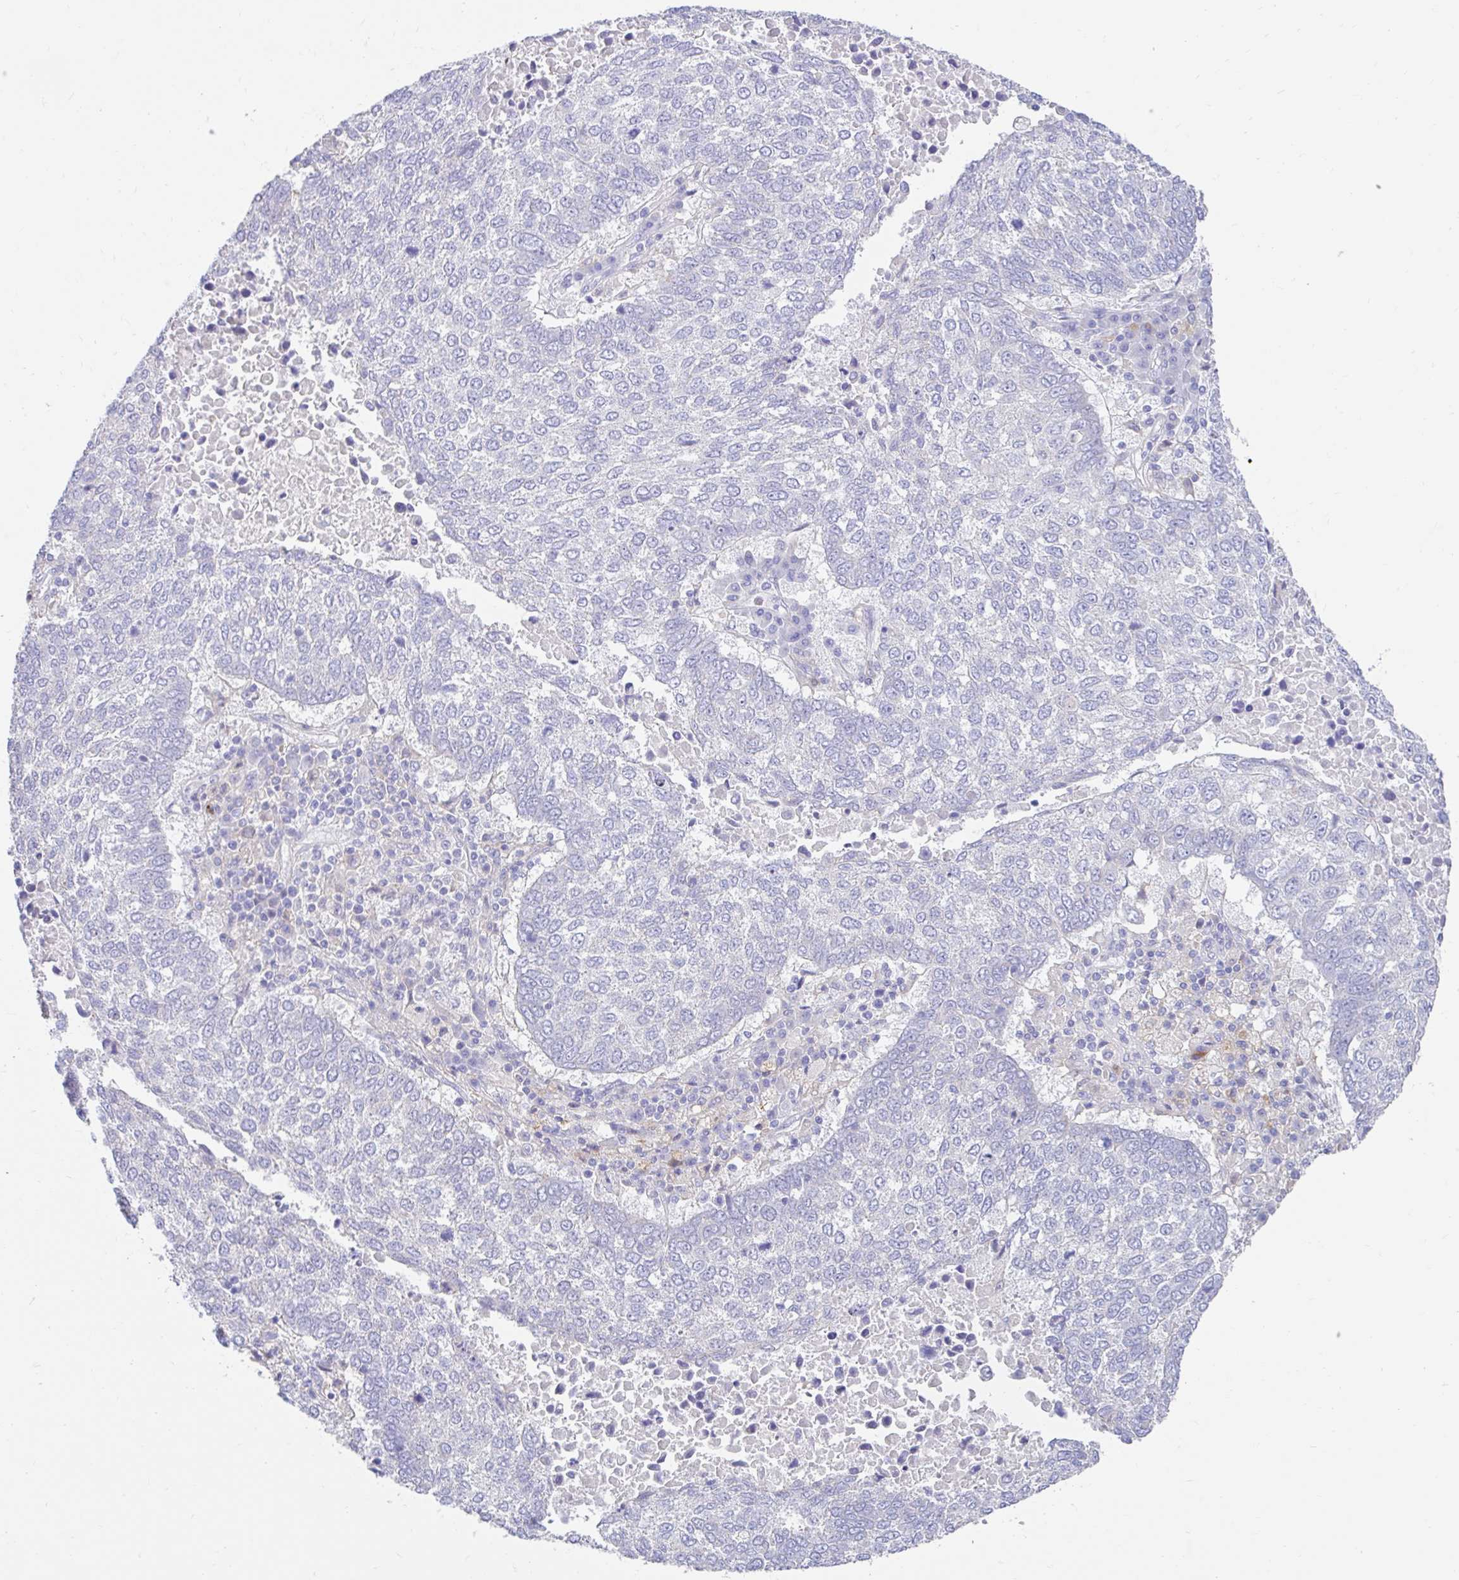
{"staining": {"intensity": "negative", "quantity": "none", "location": "none"}, "tissue": "lung cancer", "cell_type": "Tumor cells", "image_type": "cancer", "snomed": [{"axis": "morphology", "description": "Squamous cell carcinoma, NOS"}, {"axis": "topography", "description": "Lung"}], "caption": "High power microscopy micrograph of an immunohistochemistry micrograph of lung squamous cell carcinoma, revealing no significant positivity in tumor cells. (Brightfield microscopy of DAB immunohistochemistry (IHC) at high magnification).", "gene": "ZNF33A", "patient": {"sex": "male", "age": 73}}